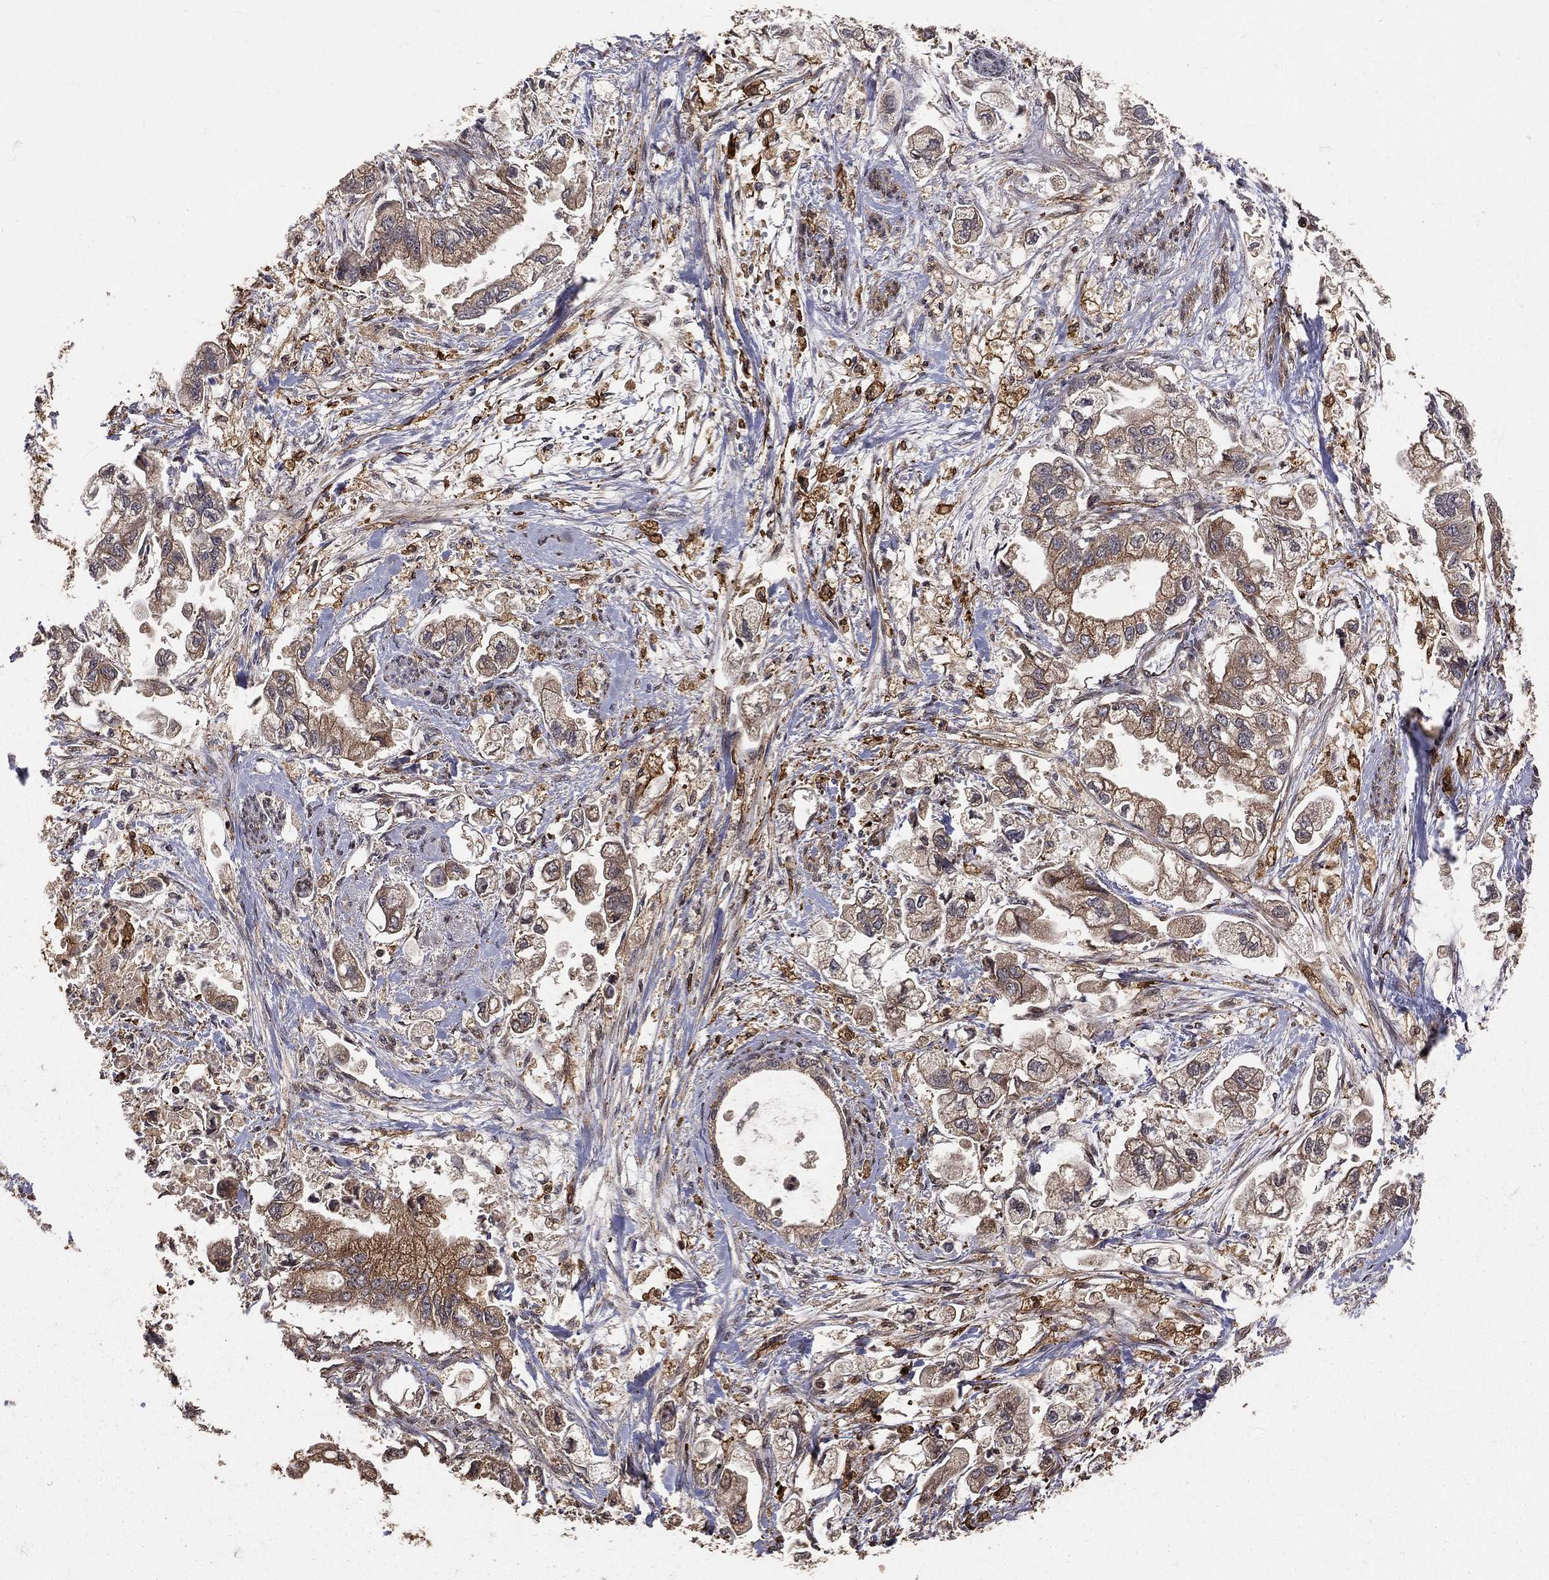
{"staining": {"intensity": "moderate", "quantity": "<25%", "location": "cytoplasmic/membranous"}, "tissue": "stomach cancer", "cell_type": "Tumor cells", "image_type": "cancer", "snomed": [{"axis": "morphology", "description": "Normal tissue, NOS"}, {"axis": "morphology", "description": "Adenocarcinoma, NOS"}, {"axis": "topography", "description": "Stomach"}], "caption": "Brown immunohistochemical staining in human stomach cancer (adenocarcinoma) displays moderate cytoplasmic/membranous staining in about <25% of tumor cells.", "gene": "MAPK1", "patient": {"sex": "male", "age": 62}}